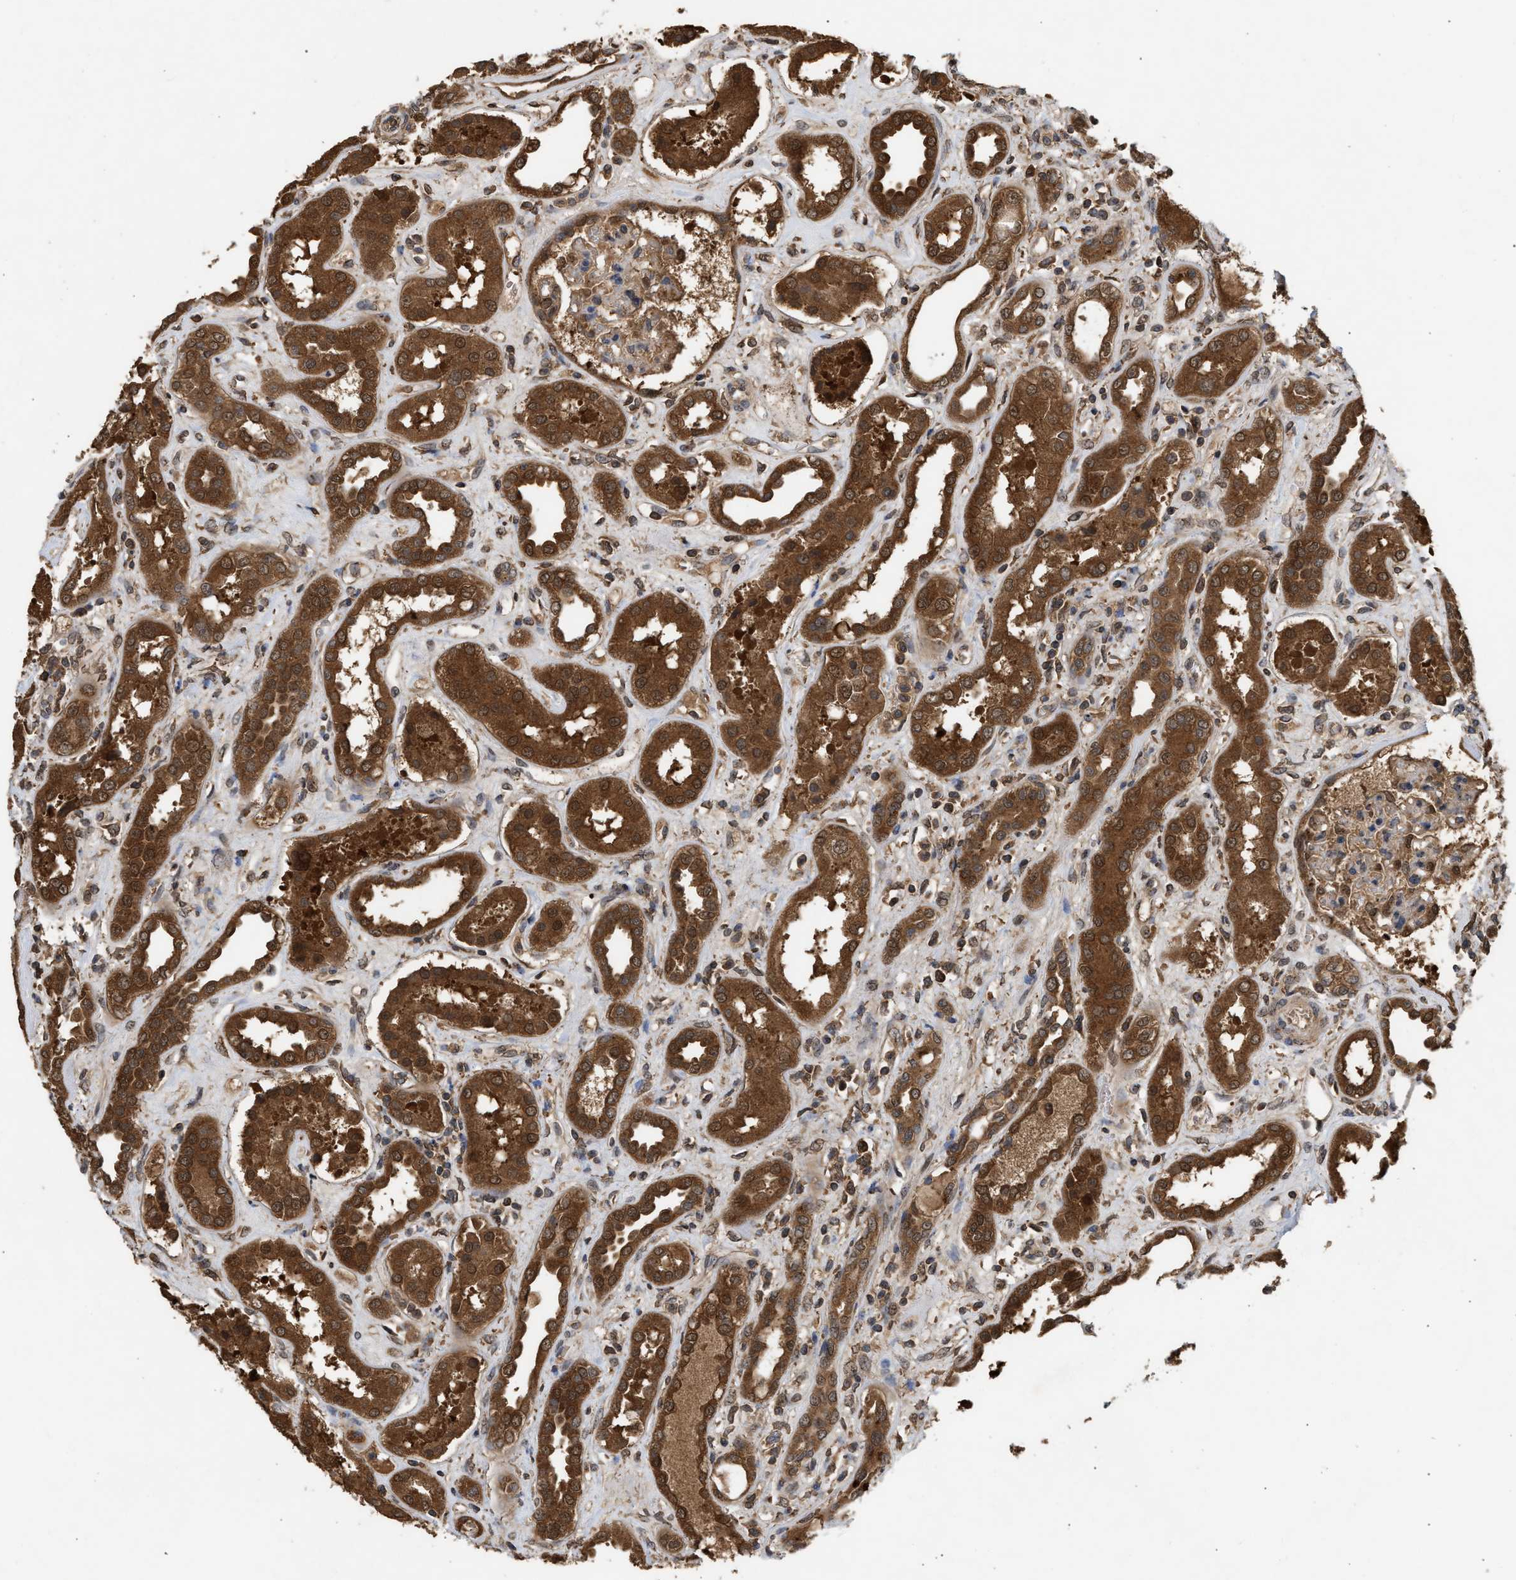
{"staining": {"intensity": "moderate", "quantity": ">75%", "location": "cytoplasmic/membranous"}, "tissue": "kidney", "cell_type": "Cells in glomeruli", "image_type": "normal", "snomed": [{"axis": "morphology", "description": "Normal tissue, NOS"}, {"axis": "topography", "description": "Kidney"}], "caption": "Immunohistochemical staining of benign kidney displays >75% levels of moderate cytoplasmic/membranous protein staining in approximately >75% of cells in glomeruli. Using DAB (brown) and hematoxylin (blue) stains, captured at high magnification using brightfield microscopy.", "gene": "FITM1", "patient": {"sex": "male", "age": 59}}